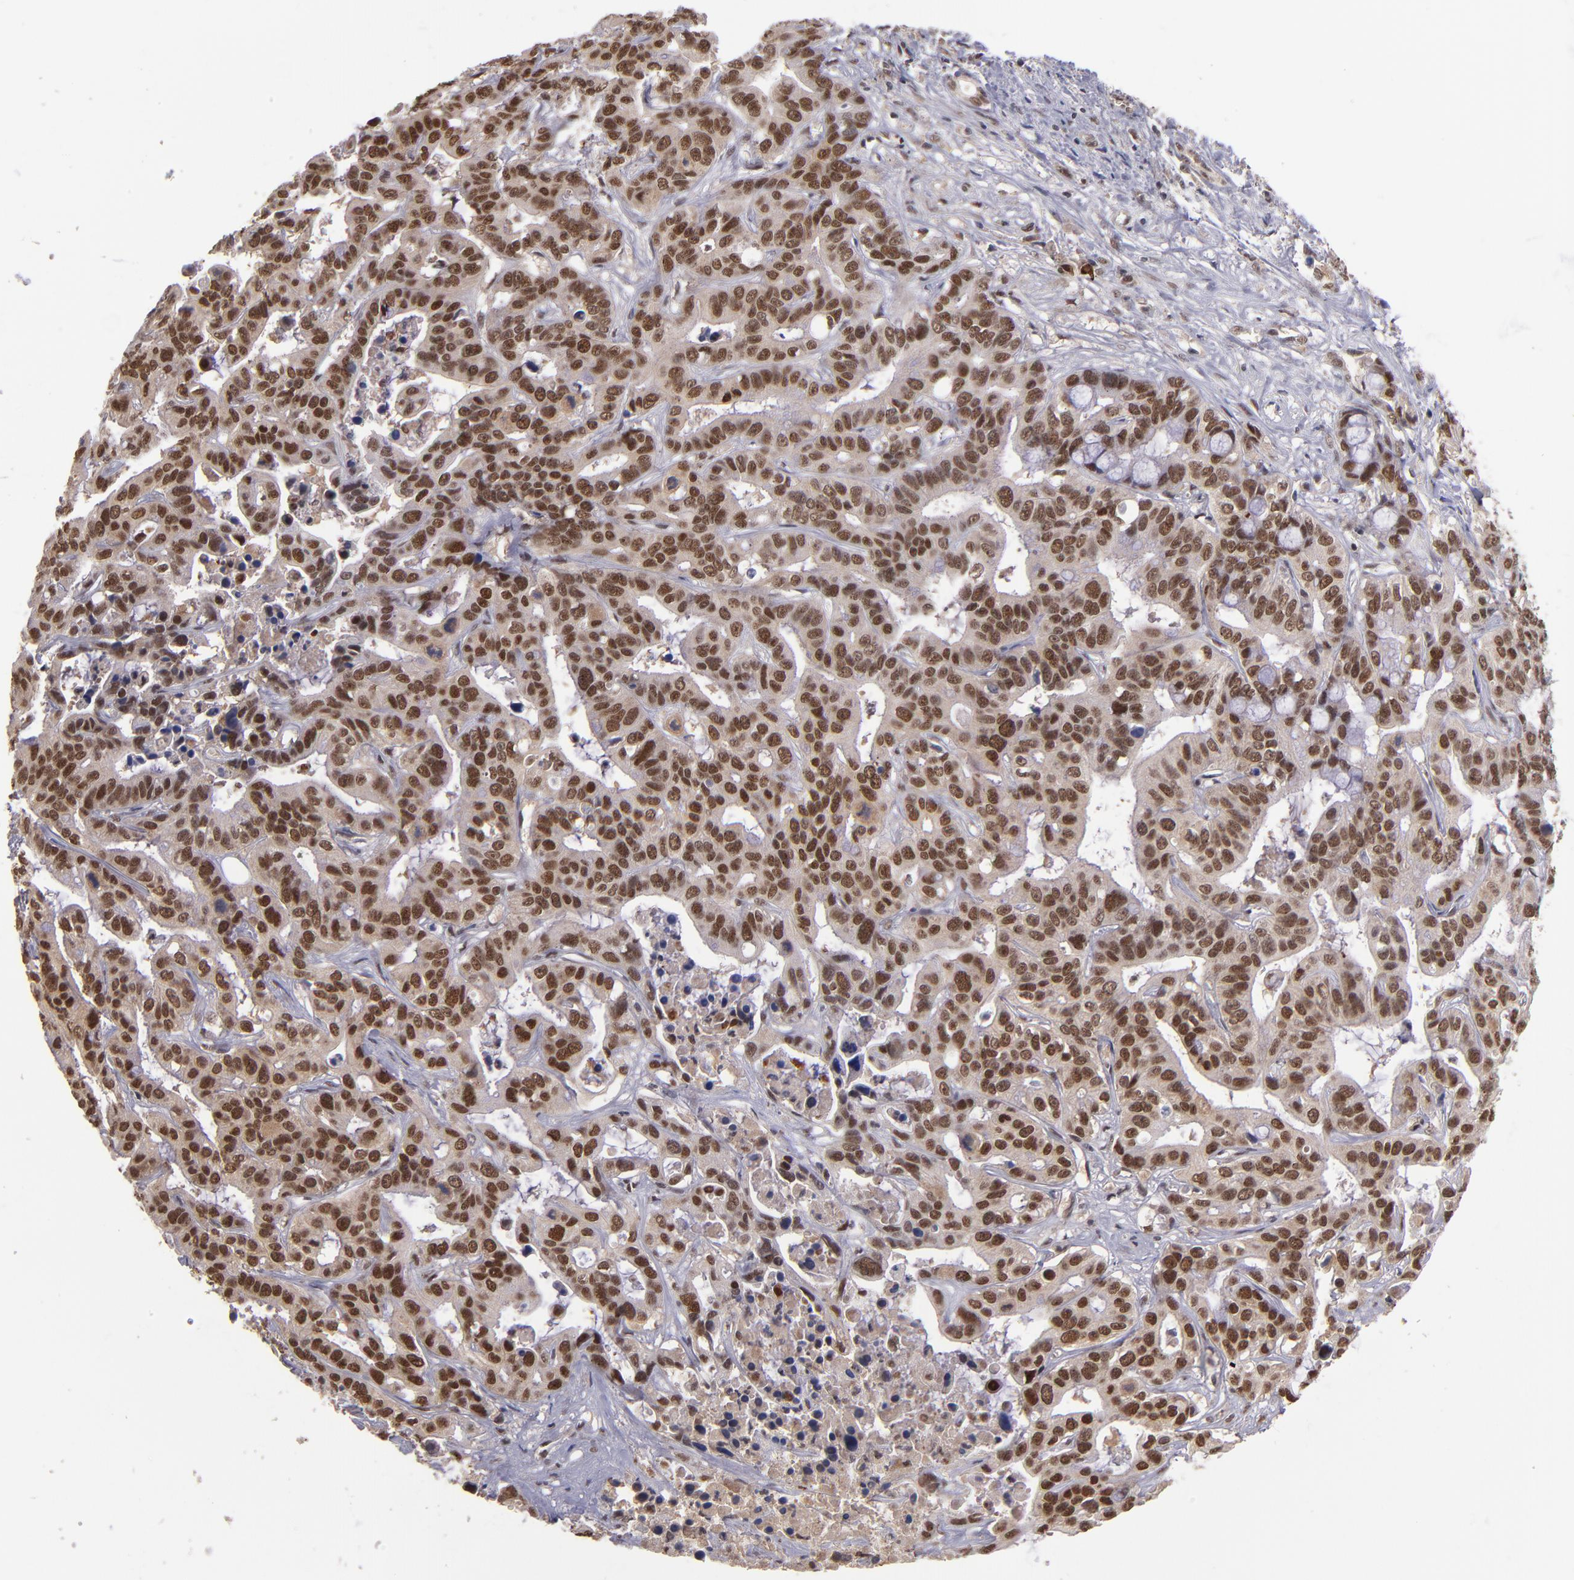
{"staining": {"intensity": "strong", "quantity": ">75%", "location": "nuclear"}, "tissue": "liver cancer", "cell_type": "Tumor cells", "image_type": "cancer", "snomed": [{"axis": "morphology", "description": "Cholangiocarcinoma"}, {"axis": "topography", "description": "Liver"}], "caption": "IHC of human liver cancer (cholangiocarcinoma) demonstrates high levels of strong nuclear positivity in about >75% of tumor cells.", "gene": "EP300", "patient": {"sex": "female", "age": 65}}